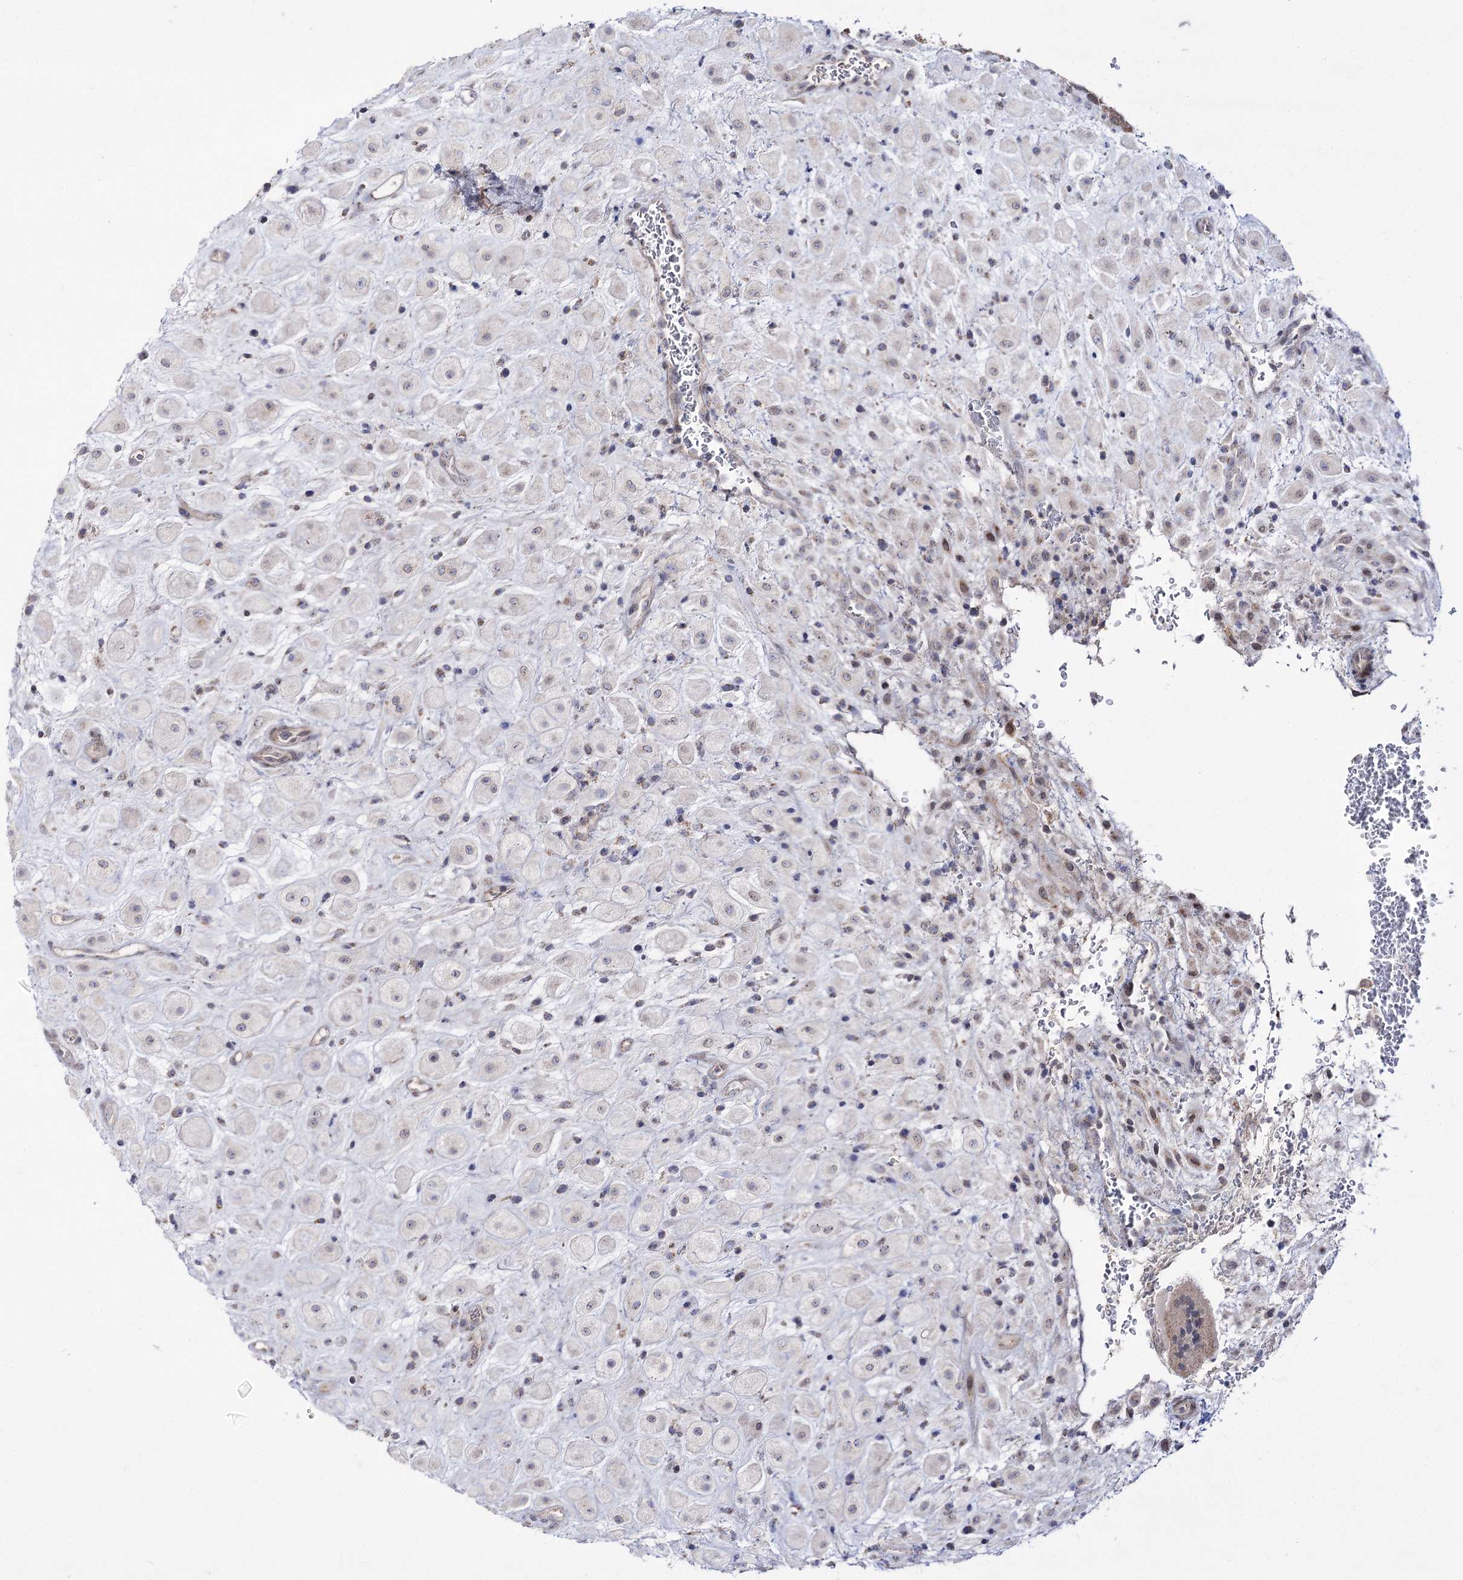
{"staining": {"intensity": "negative", "quantity": "none", "location": "none"}, "tissue": "placenta", "cell_type": "Decidual cells", "image_type": "normal", "snomed": [{"axis": "morphology", "description": "Normal tissue, NOS"}, {"axis": "topography", "description": "Placenta"}], "caption": "An immunohistochemistry (IHC) image of unremarkable placenta is shown. There is no staining in decidual cells of placenta. Brightfield microscopy of IHC stained with DAB (3,3'-diaminobenzidine) (brown) and hematoxylin (blue), captured at high magnification.", "gene": "C11orf80", "patient": {"sex": "female", "age": 35}}